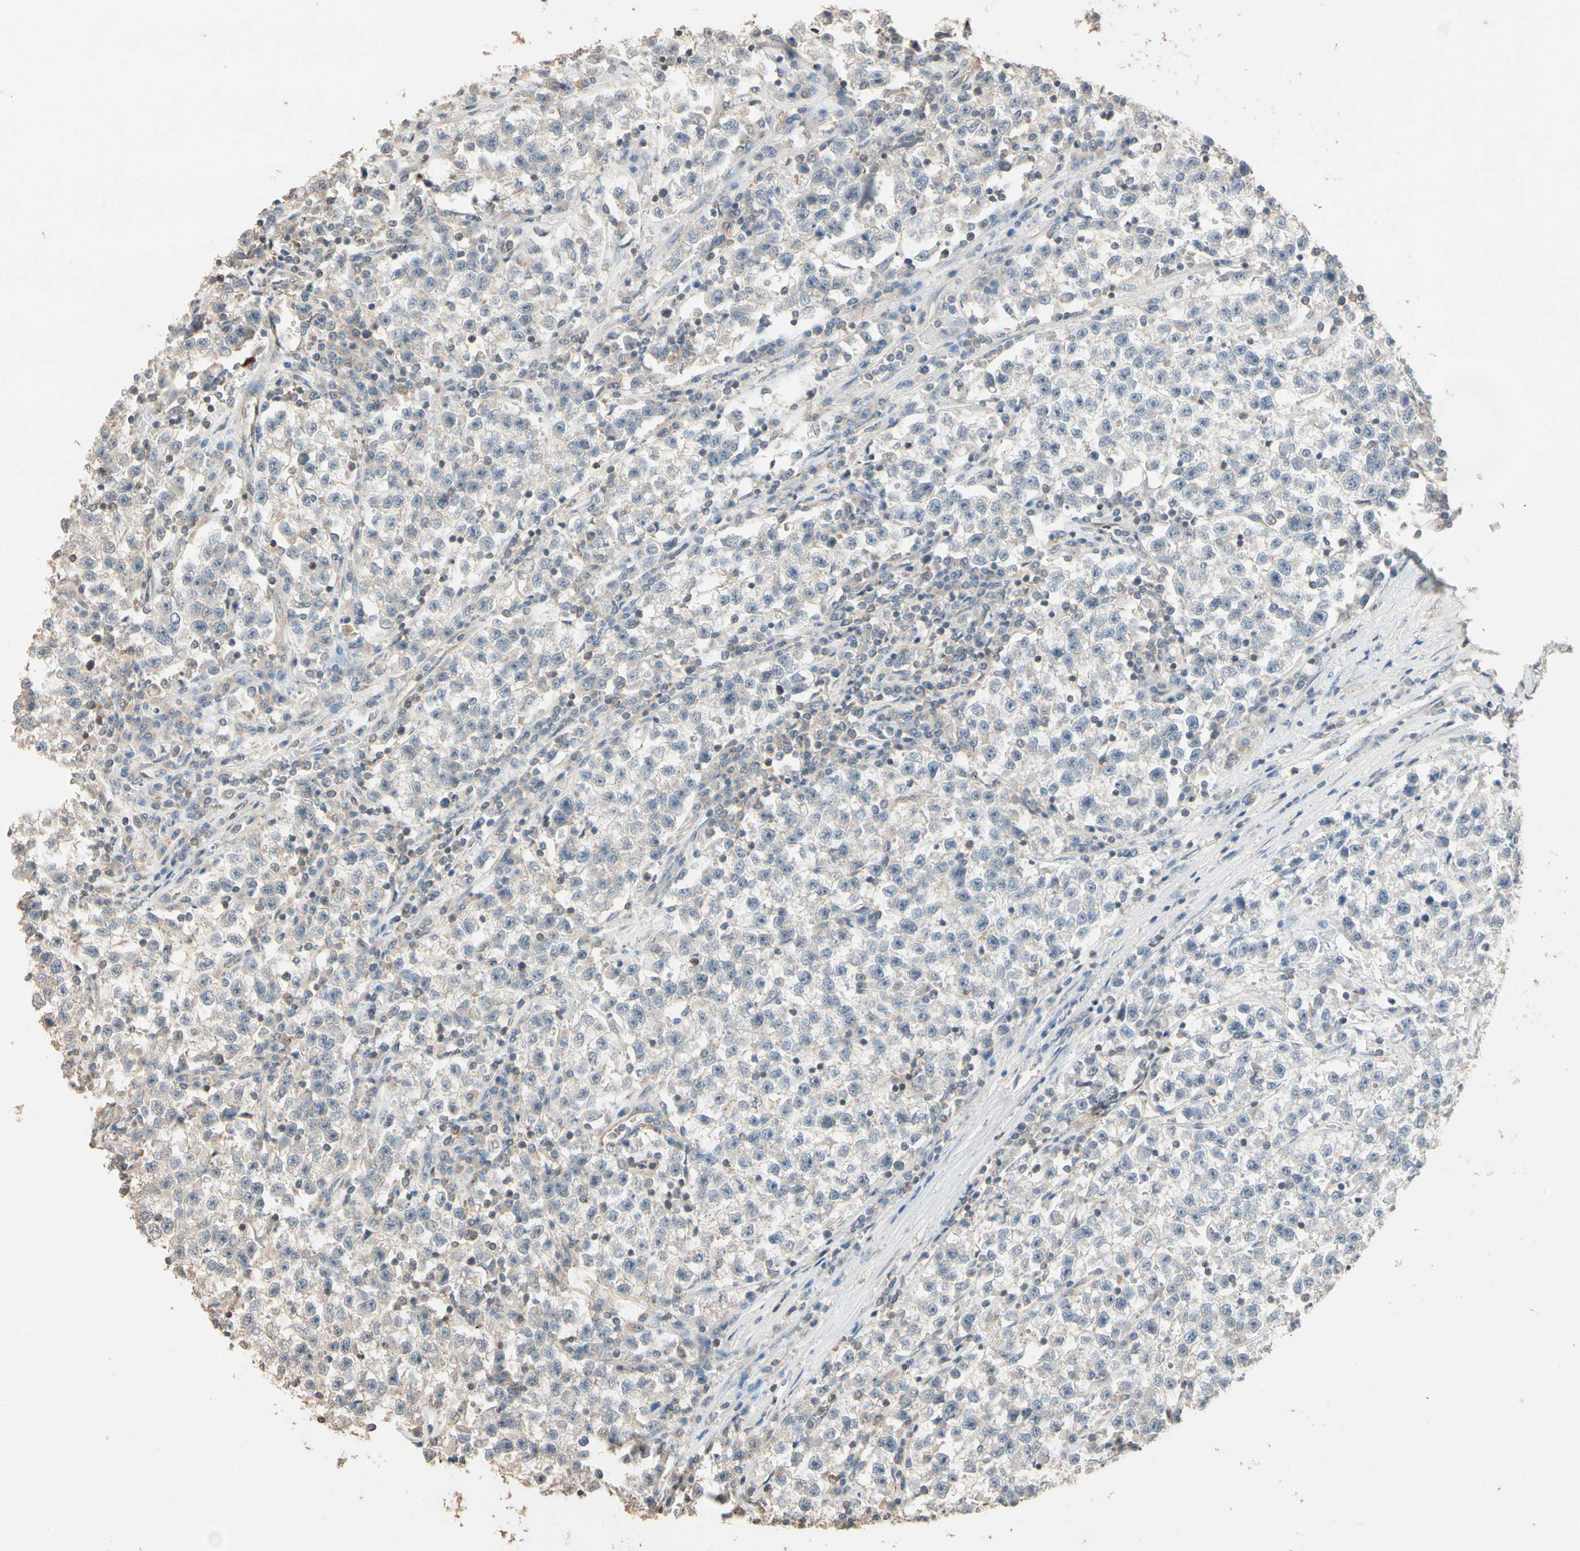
{"staining": {"intensity": "negative", "quantity": "none", "location": "none"}, "tissue": "testis cancer", "cell_type": "Tumor cells", "image_type": "cancer", "snomed": [{"axis": "morphology", "description": "Seminoma, NOS"}, {"axis": "topography", "description": "Testis"}], "caption": "IHC of human testis cancer (seminoma) displays no staining in tumor cells.", "gene": "MAP3K7", "patient": {"sex": "male", "age": 22}}